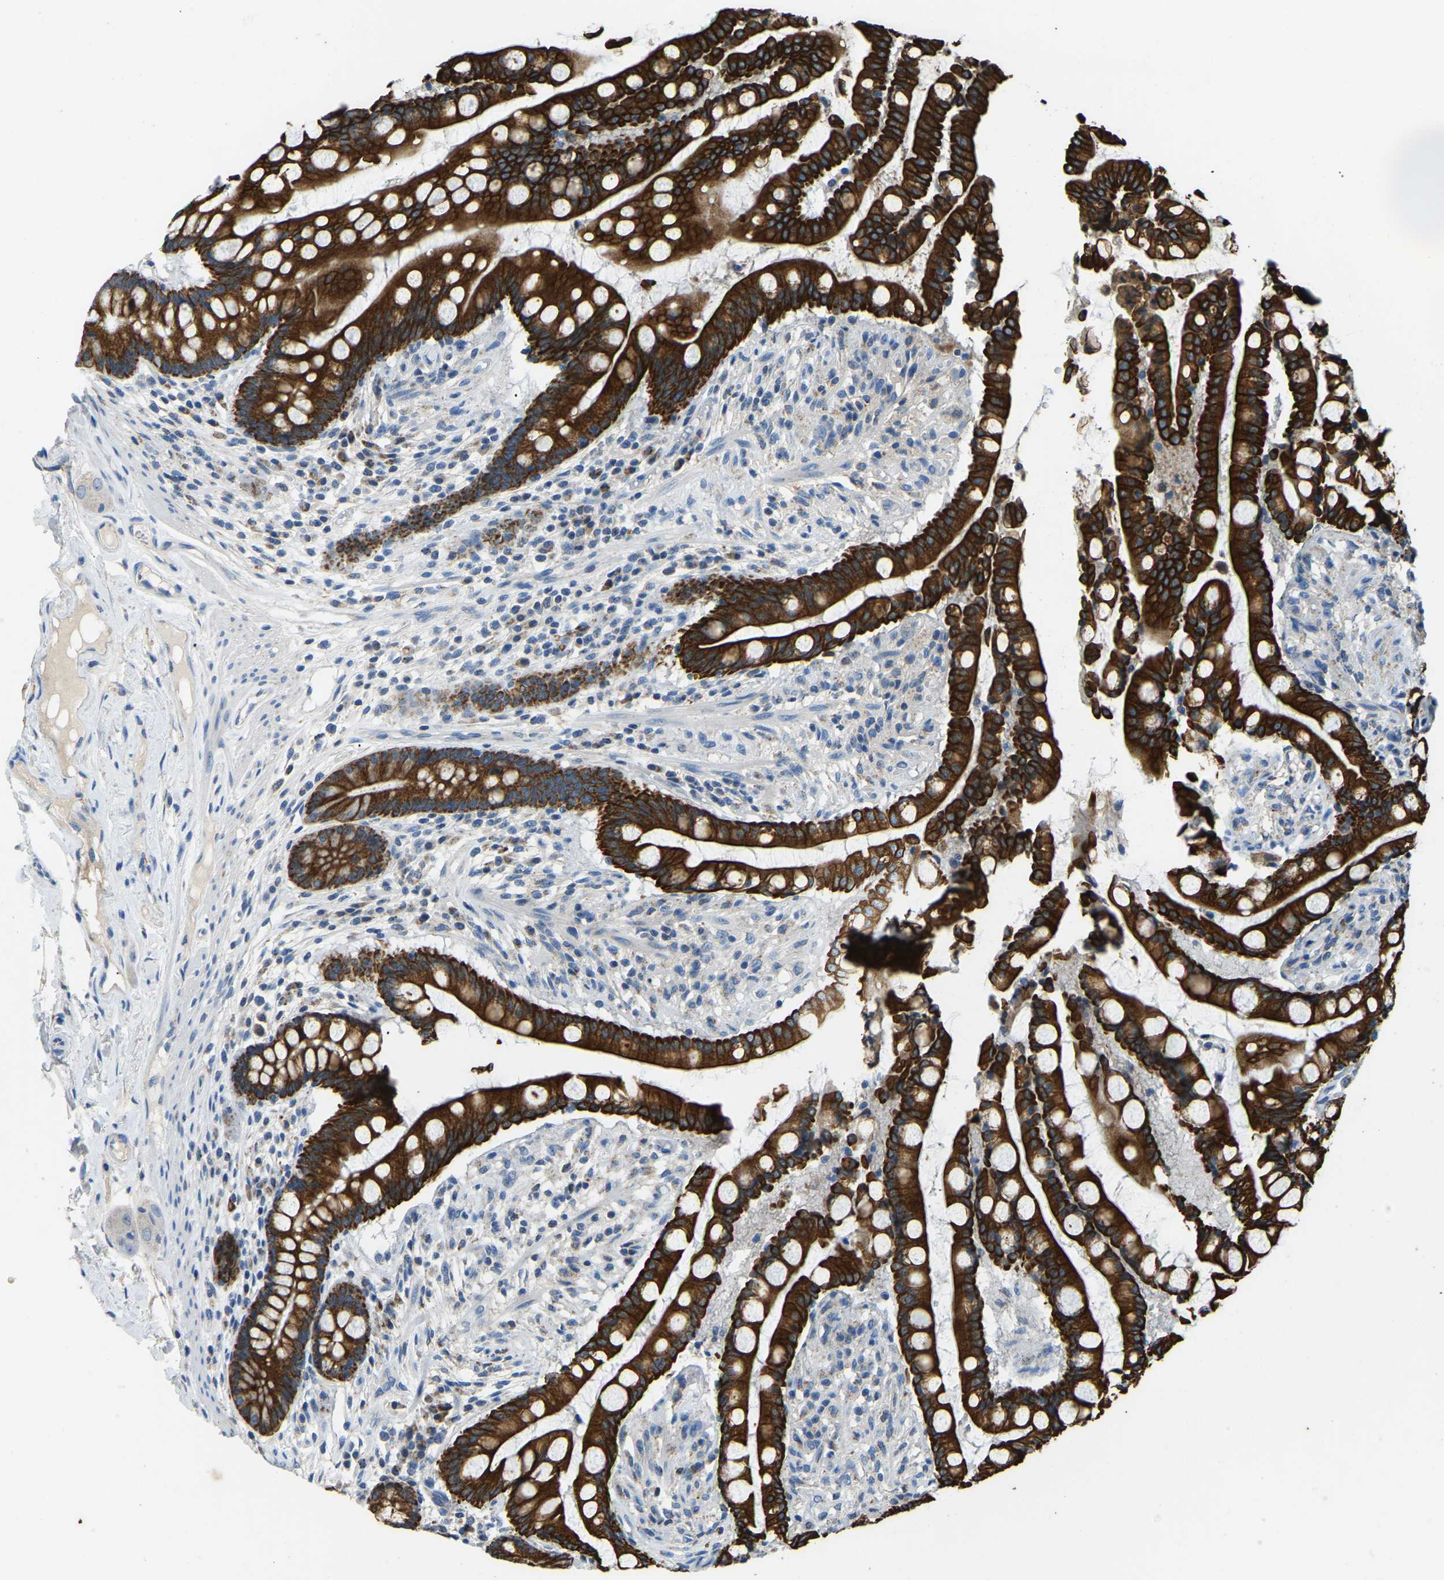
{"staining": {"intensity": "negative", "quantity": "none", "location": "none"}, "tissue": "colon", "cell_type": "Endothelial cells", "image_type": "normal", "snomed": [{"axis": "morphology", "description": "Normal tissue, NOS"}, {"axis": "topography", "description": "Colon"}], "caption": "IHC image of benign colon: colon stained with DAB exhibits no significant protein expression in endothelial cells. (IHC, brightfield microscopy, high magnification).", "gene": "ZNF200", "patient": {"sex": "male", "age": 73}}